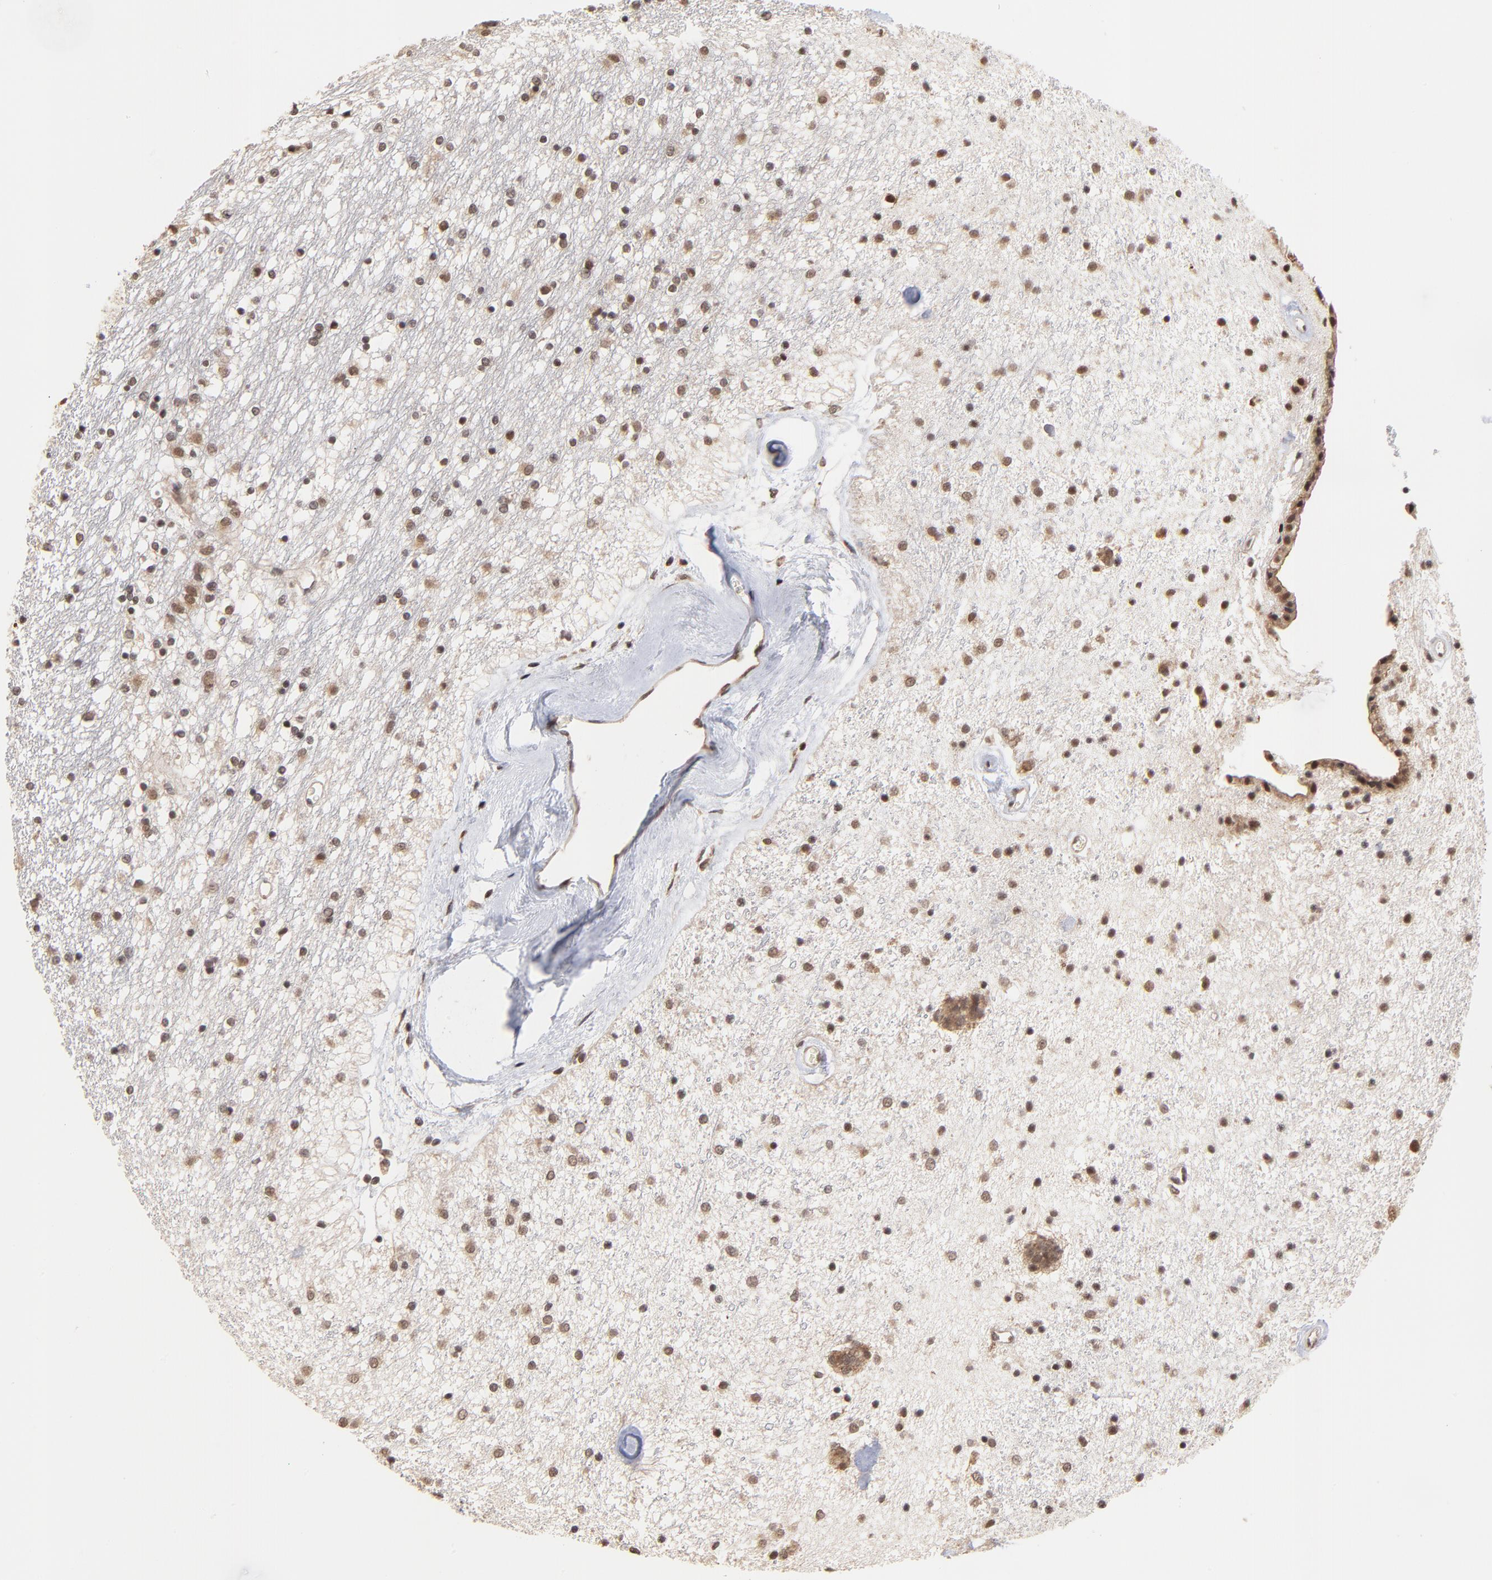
{"staining": {"intensity": "weak", "quantity": "25%-75%", "location": "cytoplasmic/membranous,nuclear"}, "tissue": "caudate", "cell_type": "Neuronal cells", "image_type": "normal", "snomed": [{"axis": "morphology", "description": "Normal tissue, NOS"}, {"axis": "topography", "description": "Lateral ventricle wall"}], "caption": "This histopathology image exhibits immunohistochemistry staining of benign caudate, with low weak cytoplasmic/membranous,nuclear staining in approximately 25%-75% of neuronal cells.", "gene": "BRPF1", "patient": {"sex": "female", "age": 54}}